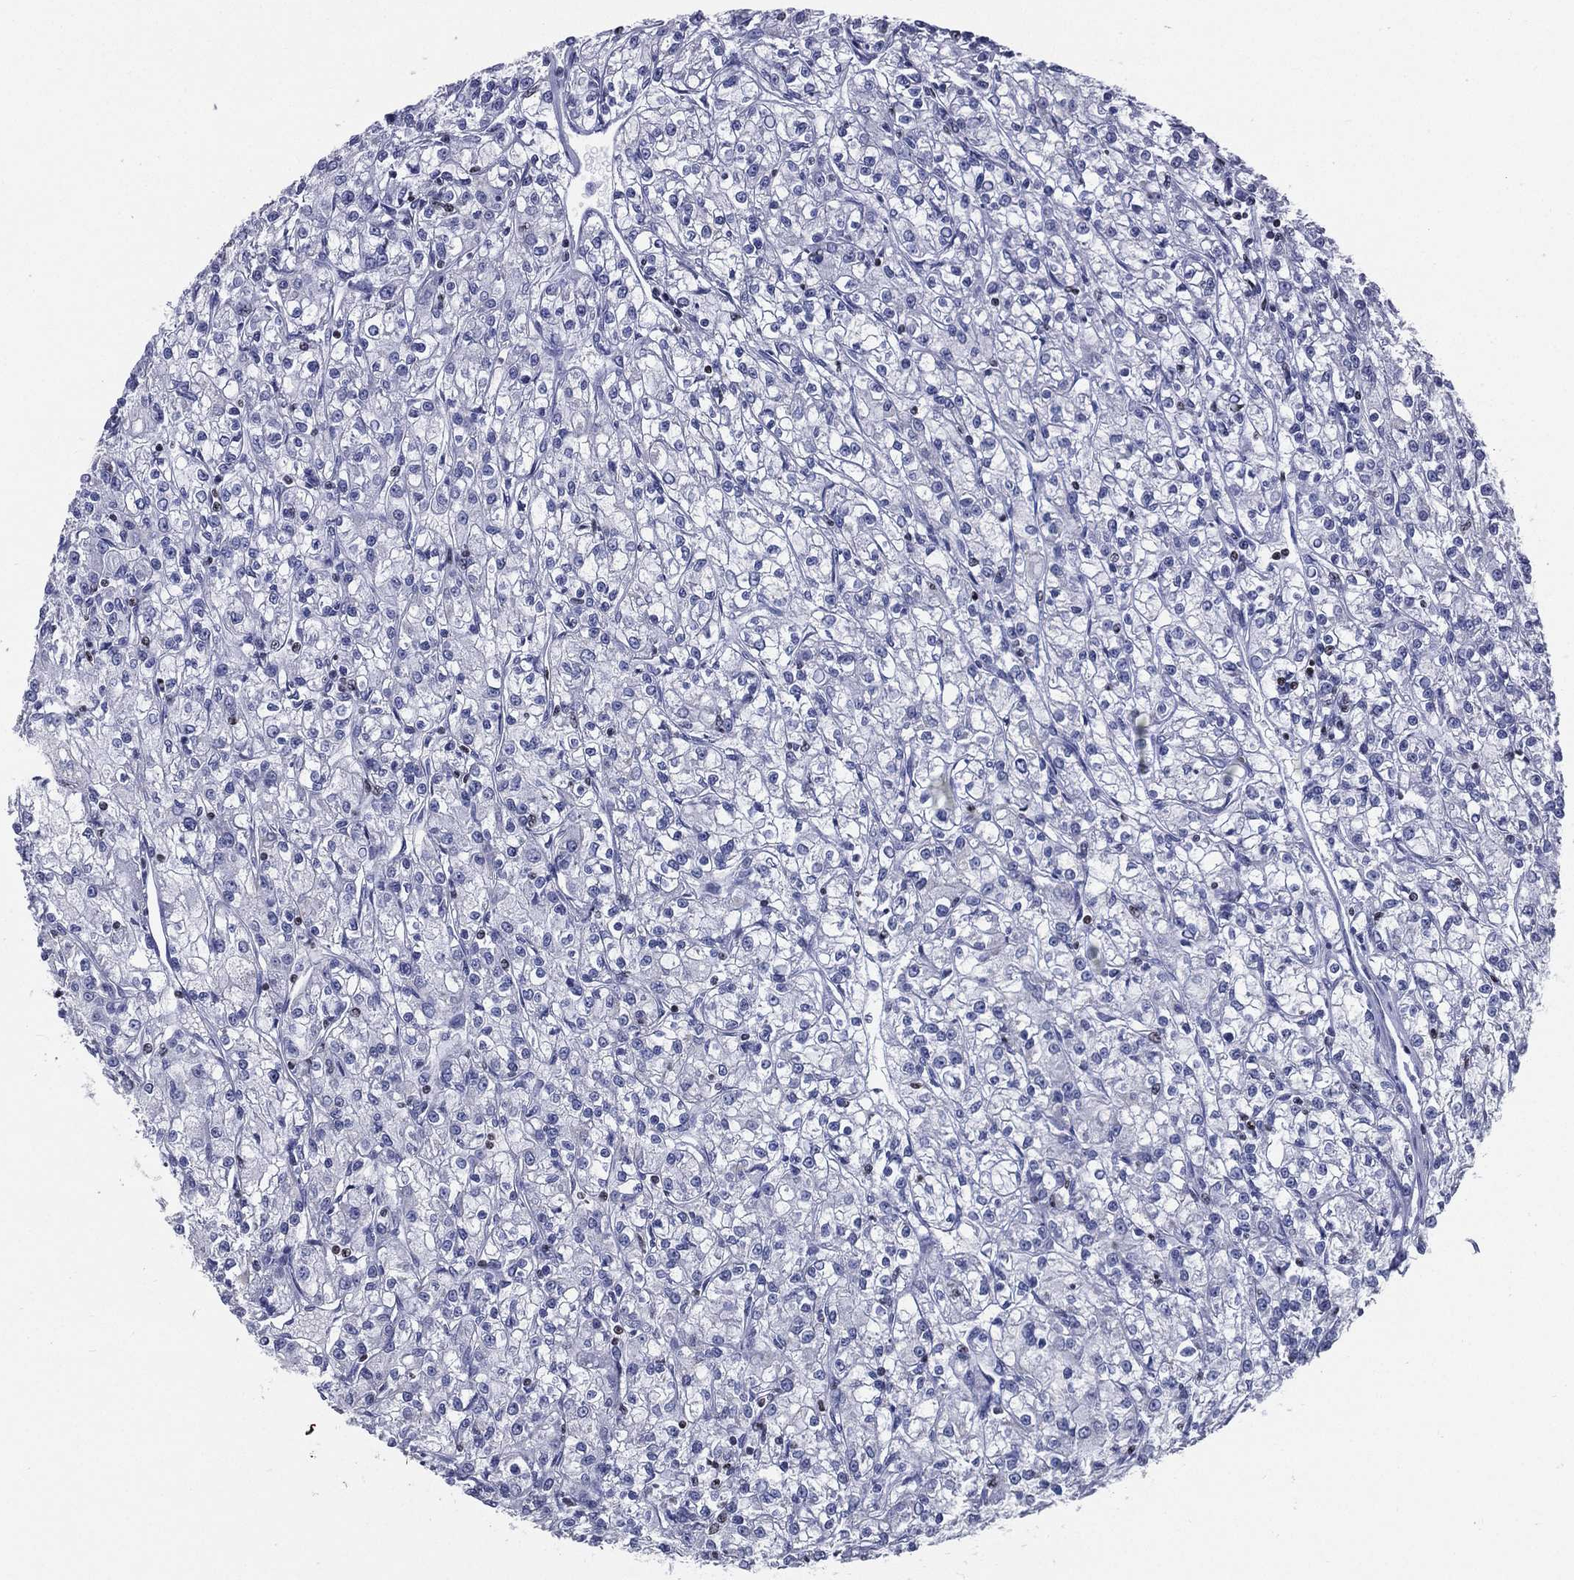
{"staining": {"intensity": "negative", "quantity": "none", "location": "none"}, "tissue": "renal cancer", "cell_type": "Tumor cells", "image_type": "cancer", "snomed": [{"axis": "morphology", "description": "Adenocarcinoma, NOS"}, {"axis": "topography", "description": "Kidney"}], "caption": "Adenocarcinoma (renal) was stained to show a protein in brown. There is no significant expression in tumor cells. Nuclei are stained in blue.", "gene": "PYHIN1", "patient": {"sex": "female", "age": 59}}